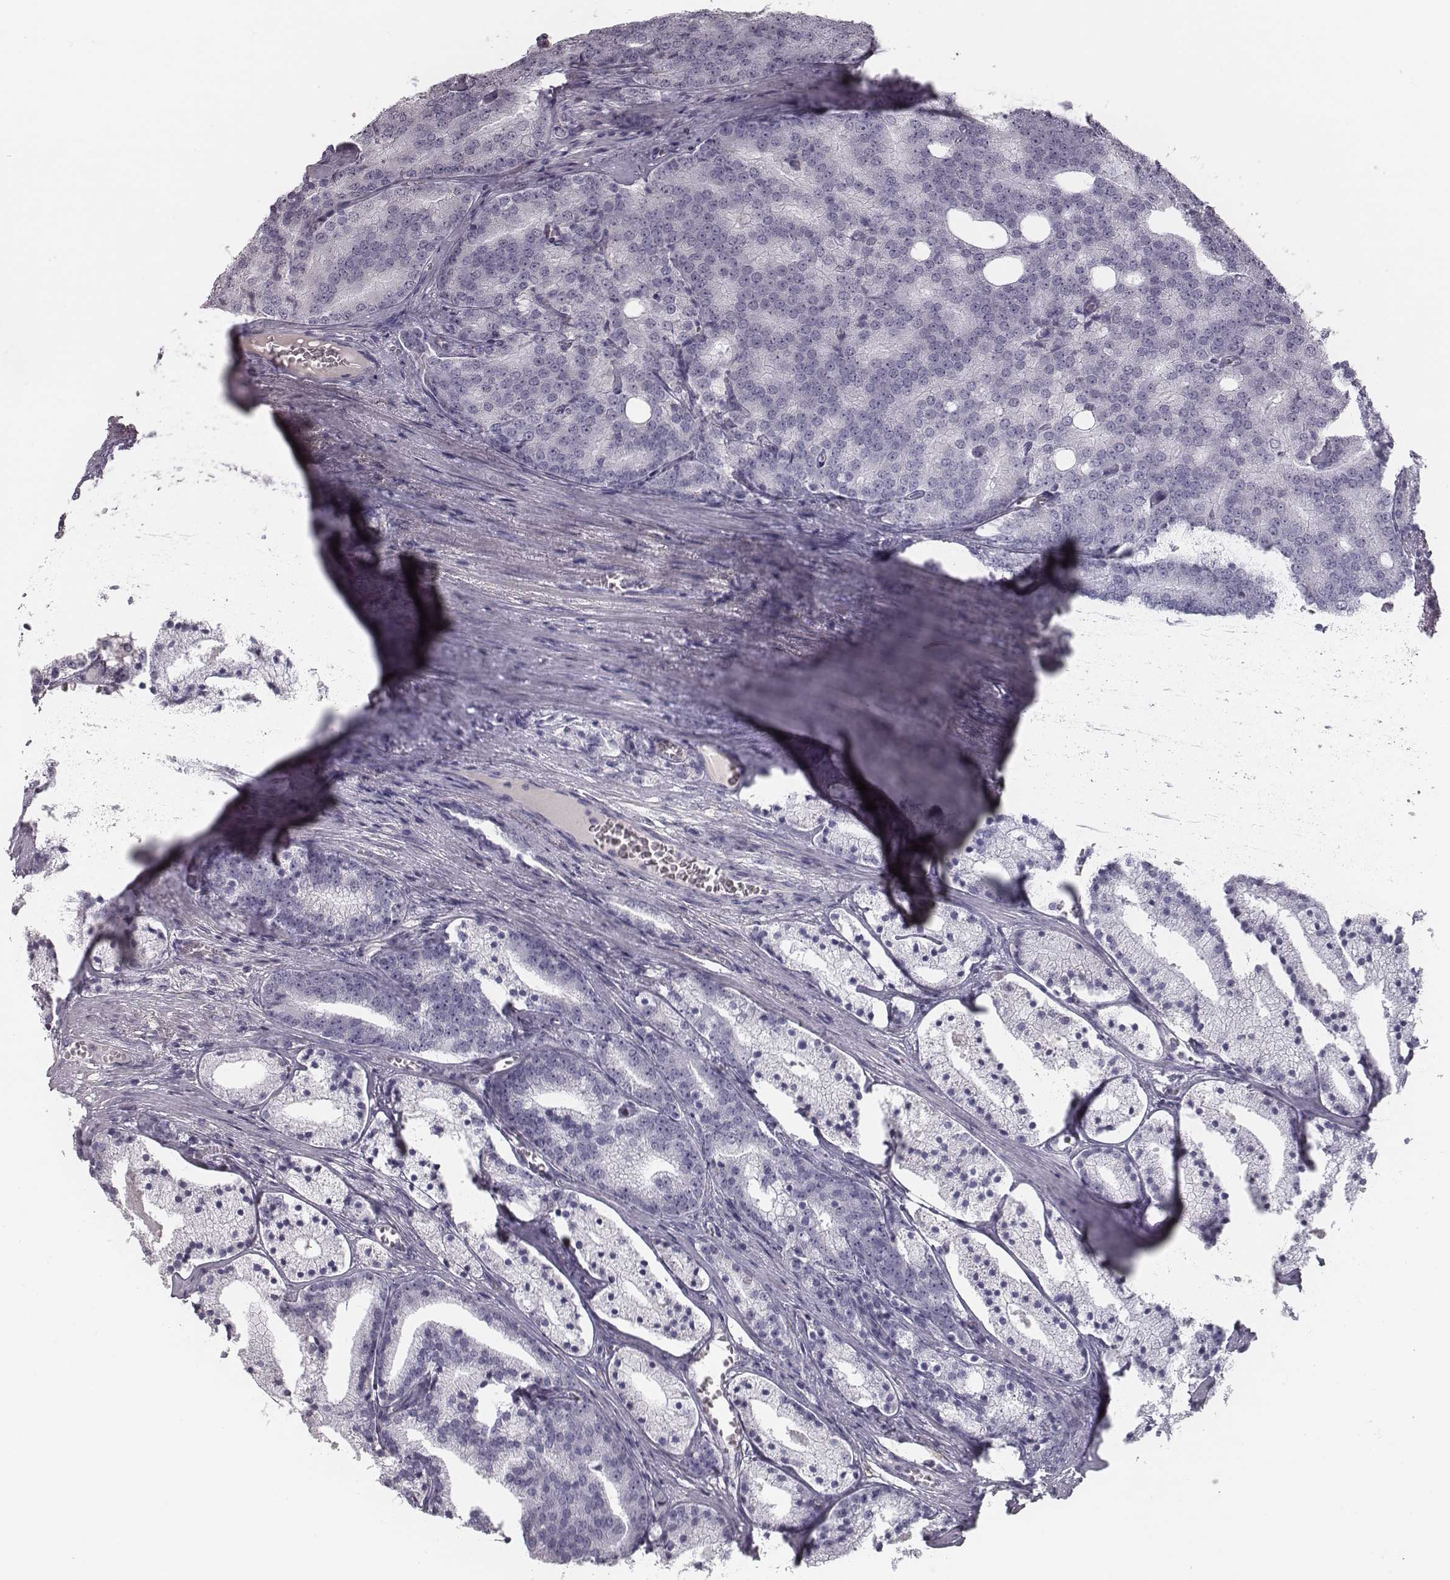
{"staining": {"intensity": "negative", "quantity": "none", "location": "none"}, "tissue": "prostate cancer", "cell_type": "Tumor cells", "image_type": "cancer", "snomed": [{"axis": "morphology", "description": "Adenocarcinoma, NOS"}, {"axis": "topography", "description": "Prostate"}], "caption": "Tumor cells show no significant protein staining in adenocarcinoma (prostate).", "gene": "SEPTIN14", "patient": {"sex": "male", "age": 69}}